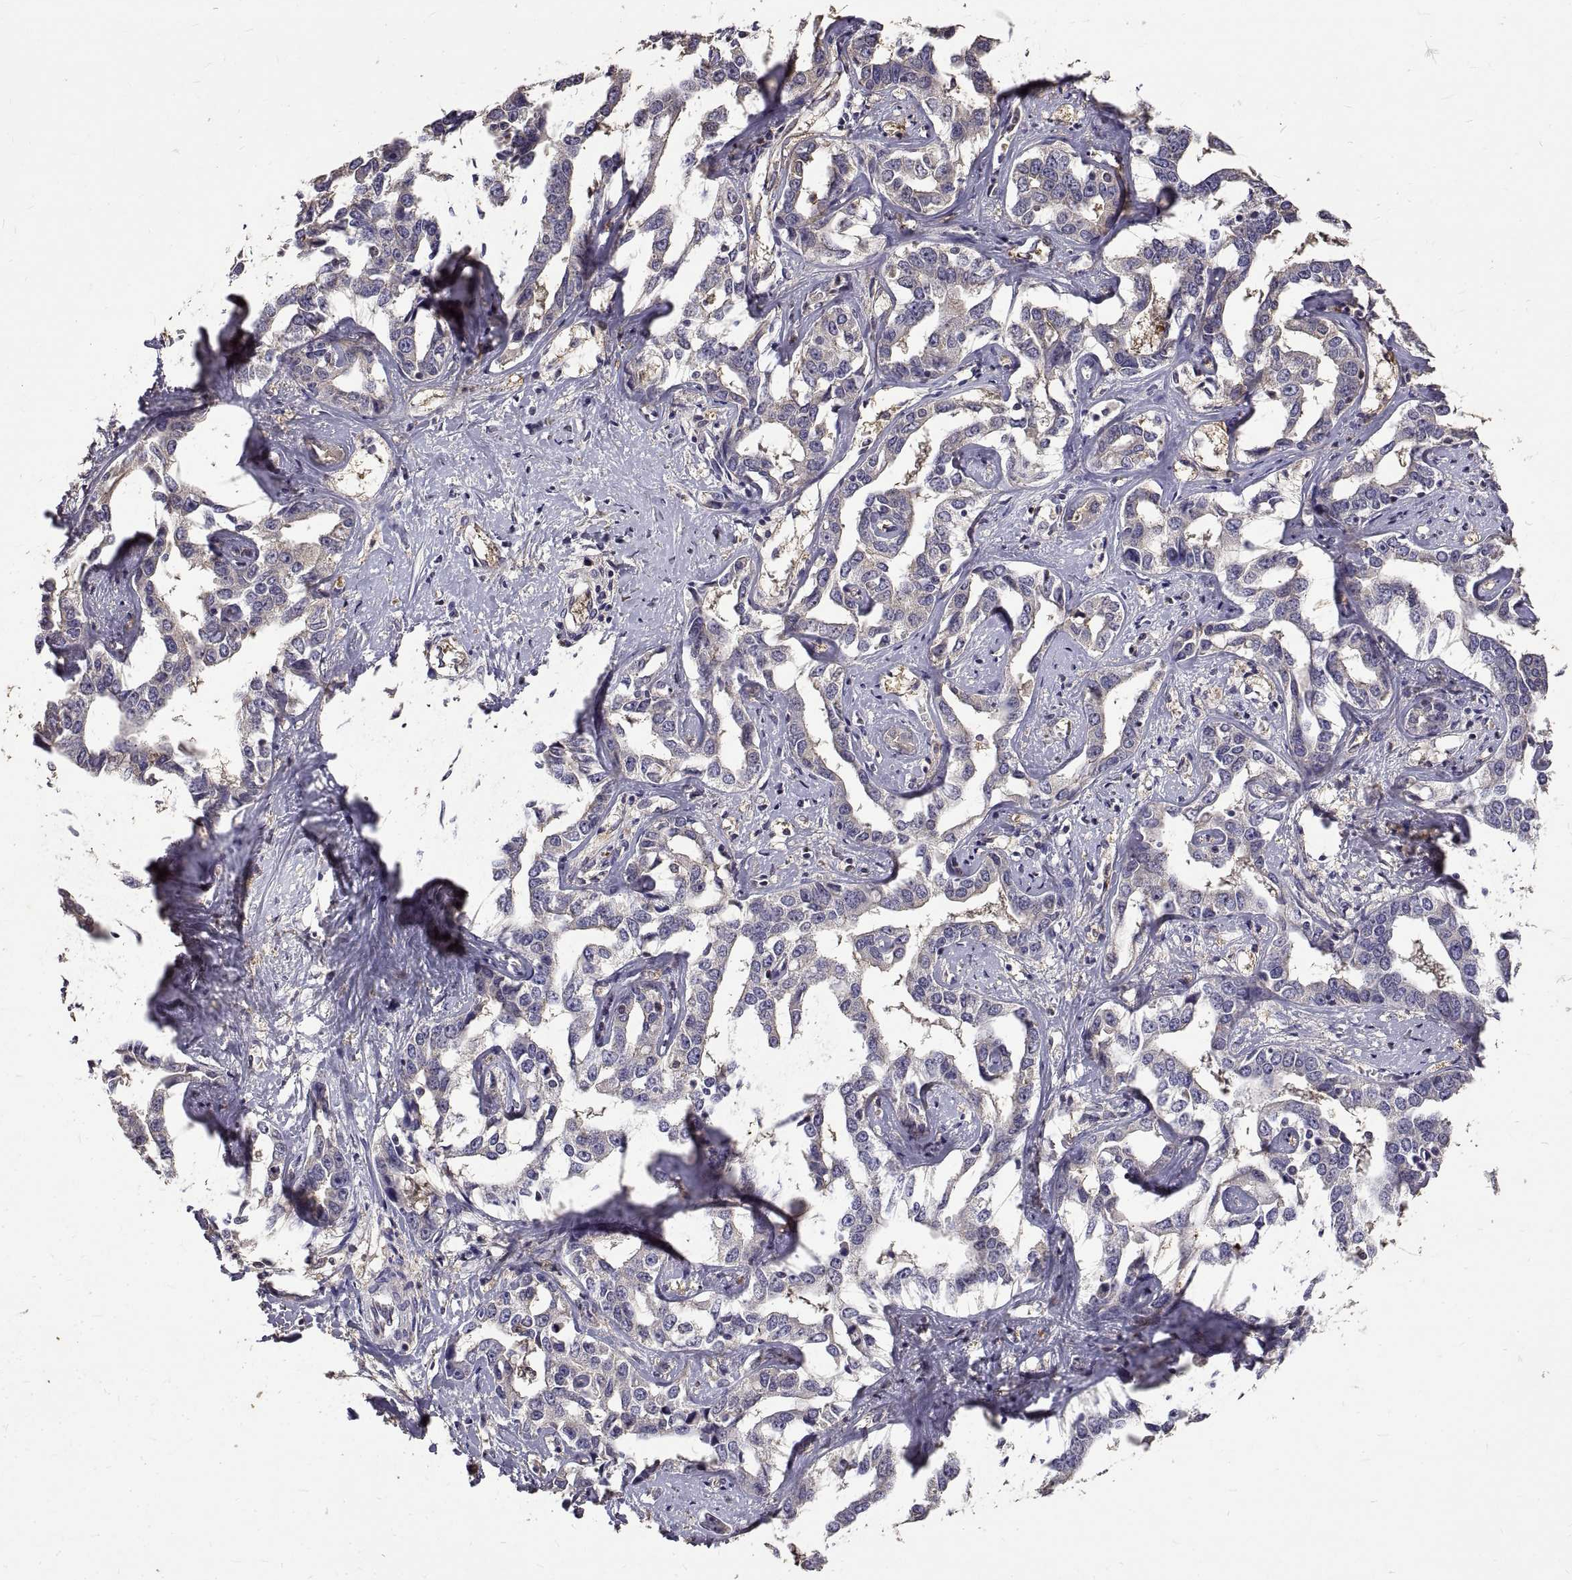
{"staining": {"intensity": "negative", "quantity": "none", "location": "none"}, "tissue": "liver cancer", "cell_type": "Tumor cells", "image_type": "cancer", "snomed": [{"axis": "morphology", "description": "Cholangiocarcinoma"}, {"axis": "topography", "description": "Liver"}], "caption": "The image reveals no staining of tumor cells in liver cancer (cholangiocarcinoma). (Brightfield microscopy of DAB immunohistochemistry (IHC) at high magnification).", "gene": "PEA15", "patient": {"sex": "male", "age": 59}}